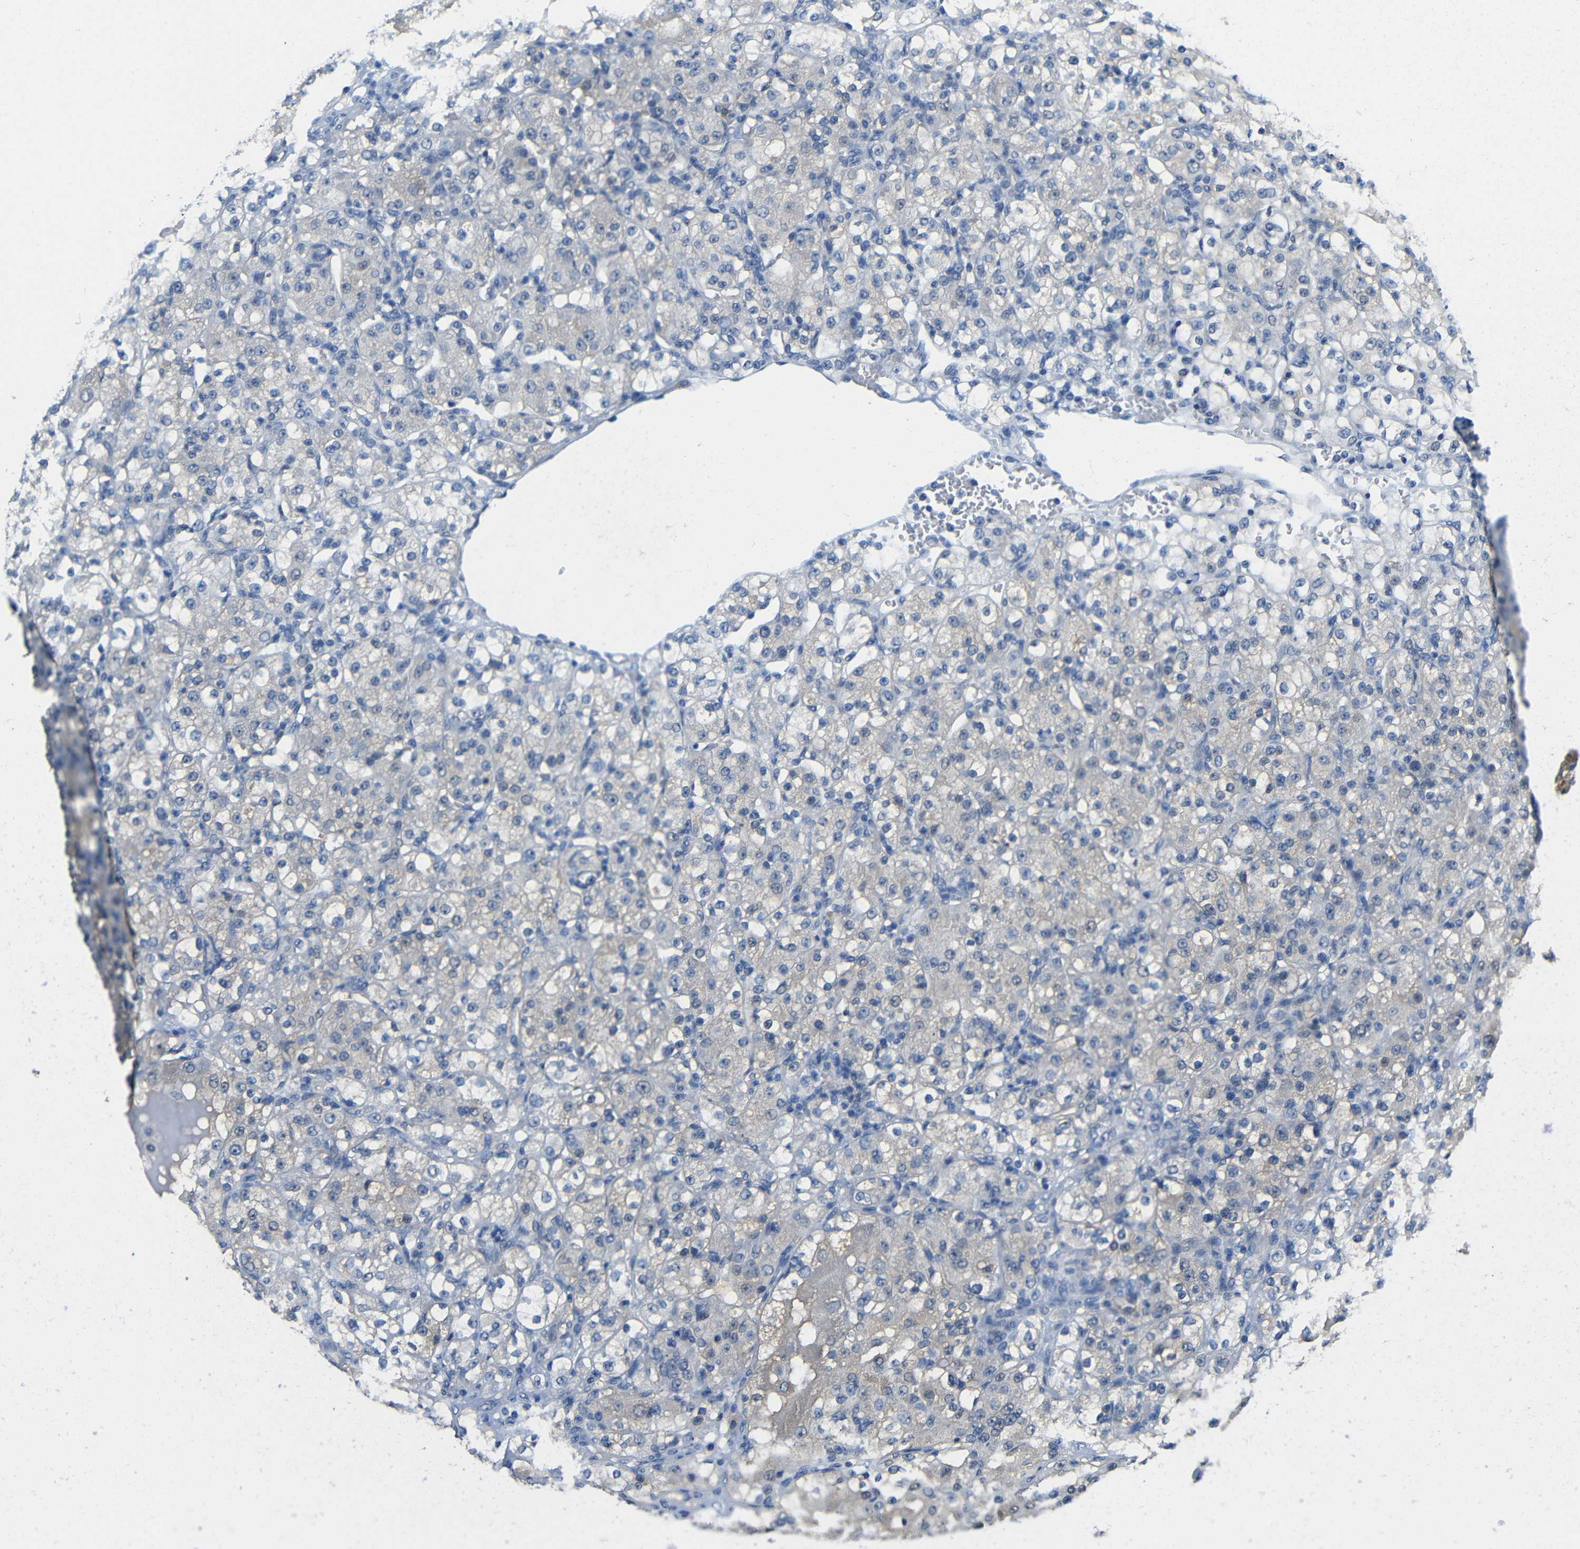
{"staining": {"intensity": "negative", "quantity": "none", "location": "none"}, "tissue": "renal cancer", "cell_type": "Tumor cells", "image_type": "cancer", "snomed": [{"axis": "morphology", "description": "Normal tissue, NOS"}, {"axis": "morphology", "description": "Adenocarcinoma, NOS"}, {"axis": "topography", "description": "Kidney"}], "caption": "A high-resolution histopathology image shows IHC staining of renal cancer, which shows no significant expression in tumor cells.", "gene": "NEGR1", "patient": {"sex": "male", "age": 61}}